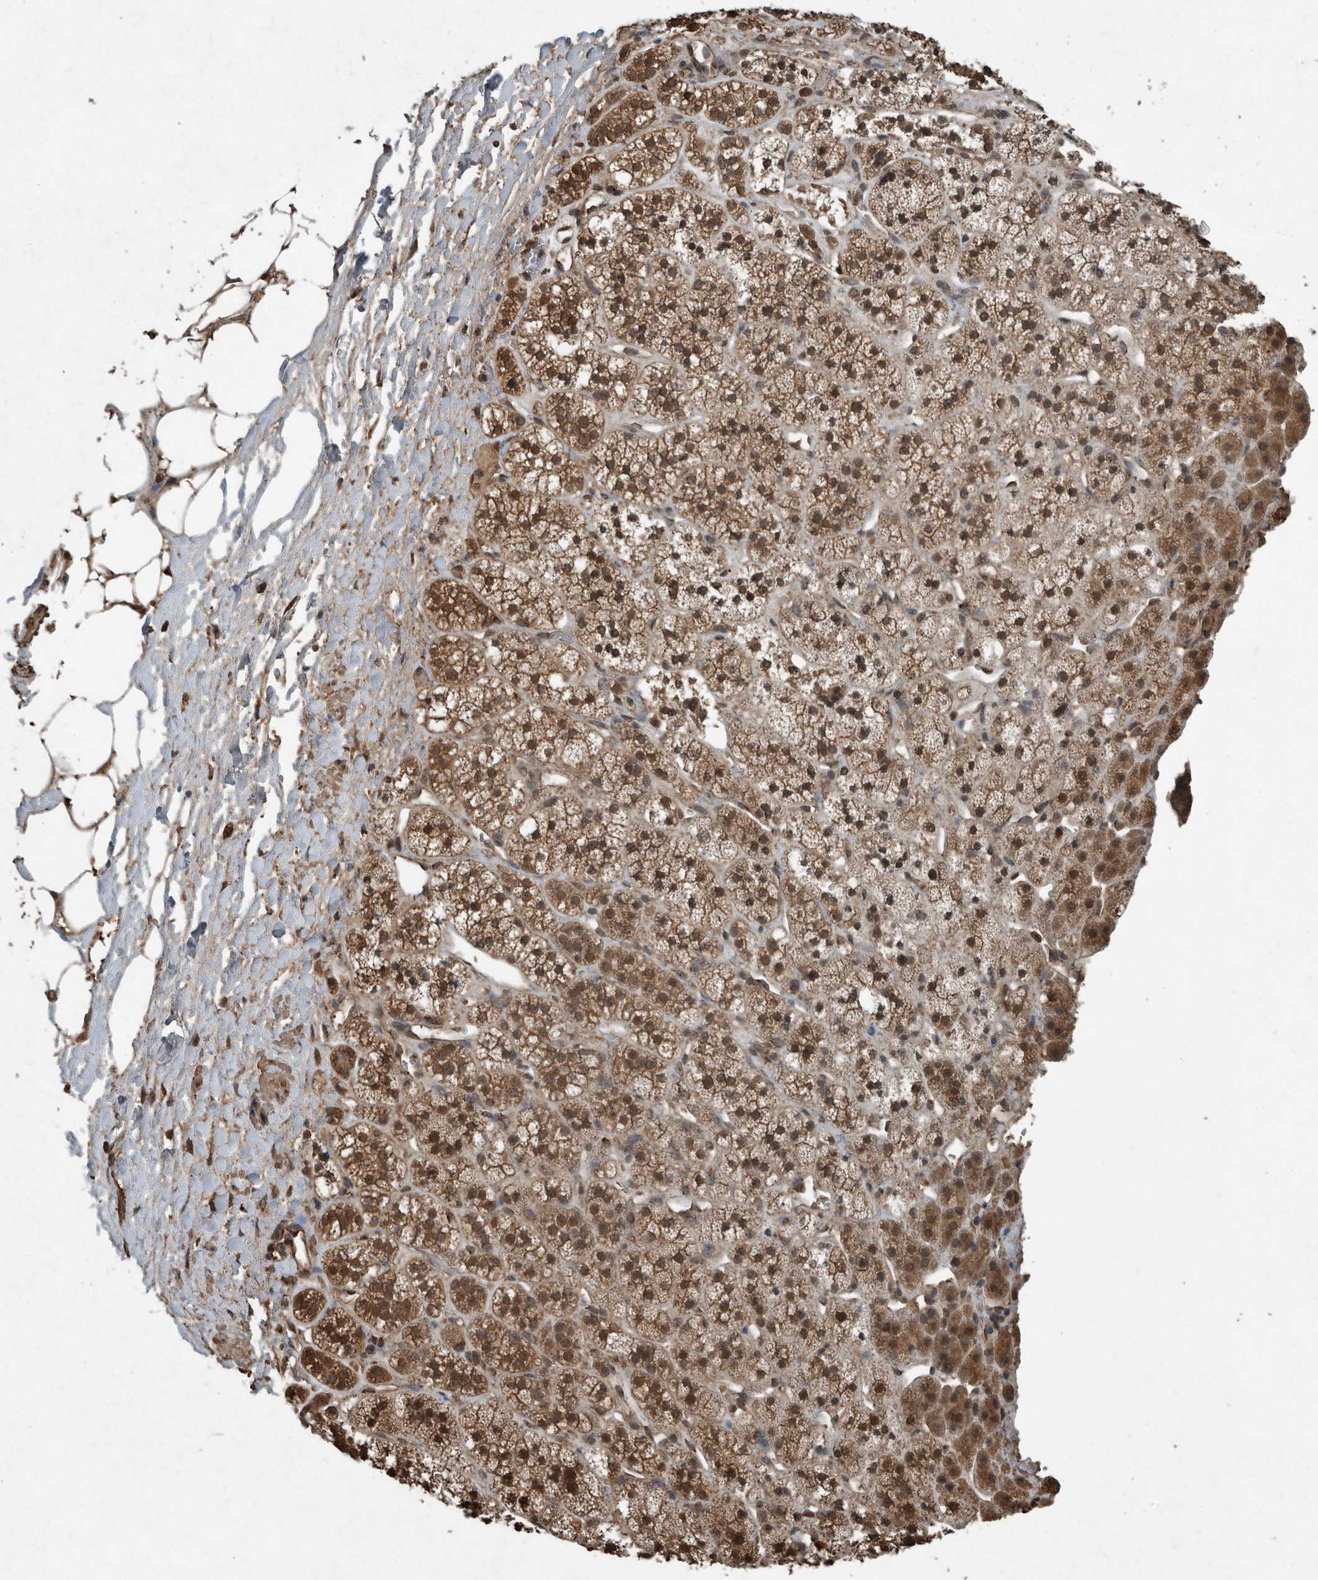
{"staining": {"intensity": "moderate", "quantity": ">75%", "location": "cytoplasmic/membranous,nuclear"}, "tissue": "adrenal gland", "cell_type": "Glandular cells", "image_type": "normal", "snomed": [{"axis": "morphology", "description": "Normal tissue, NOS"}, {"axis": "topography", "description": "Adrenal gland"}], "caption": "Adrenal gland stained with immunohistochemistry (IHC) exhibits moderate cytoplasmic/membranous,nuclear staining in approximately >75% of glandular cells.", "gene": "ARHGEF12", "patient": {"sex": "male", "age": 56}}